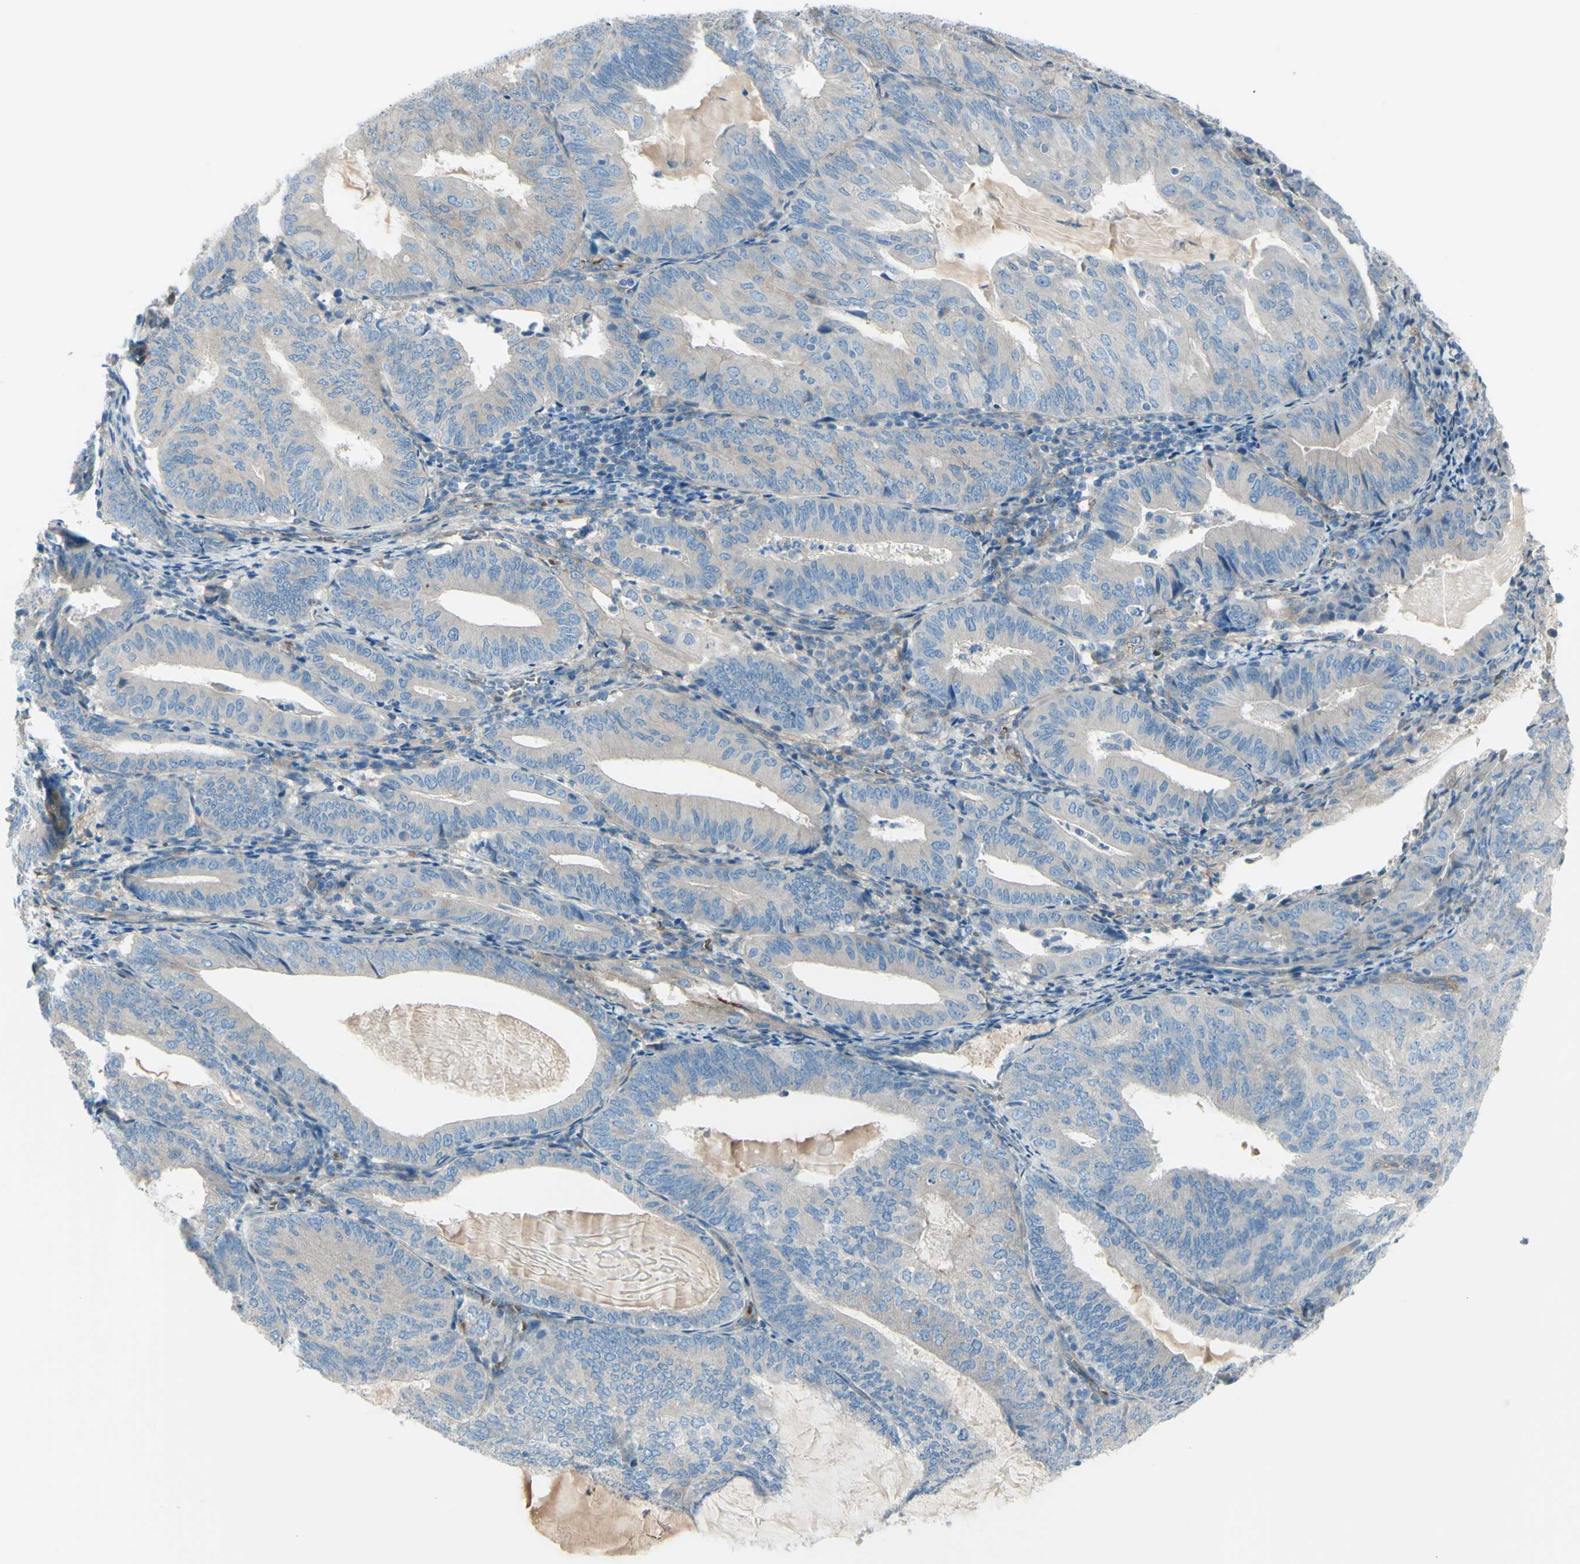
{"staining": {"intensity": "weak", "quantity": ">75%", "location": "cytoplasmic/membranous"}, "tissue": "endometrial cancer", "cell_type": "Tumor cells", "image_type": "cancer", "snomed": [{"axis": "morphology", "description": "Adenocarcinoma, NOS"}, {"axis": "topography", "description": "Endometrium"}], "caption": "Human endometrial cancer stained with a protein marker exhibits weak staining in tumor cells.", "gene": "PCDHGA2", "patient": {"sex": "female", "age": 81}}